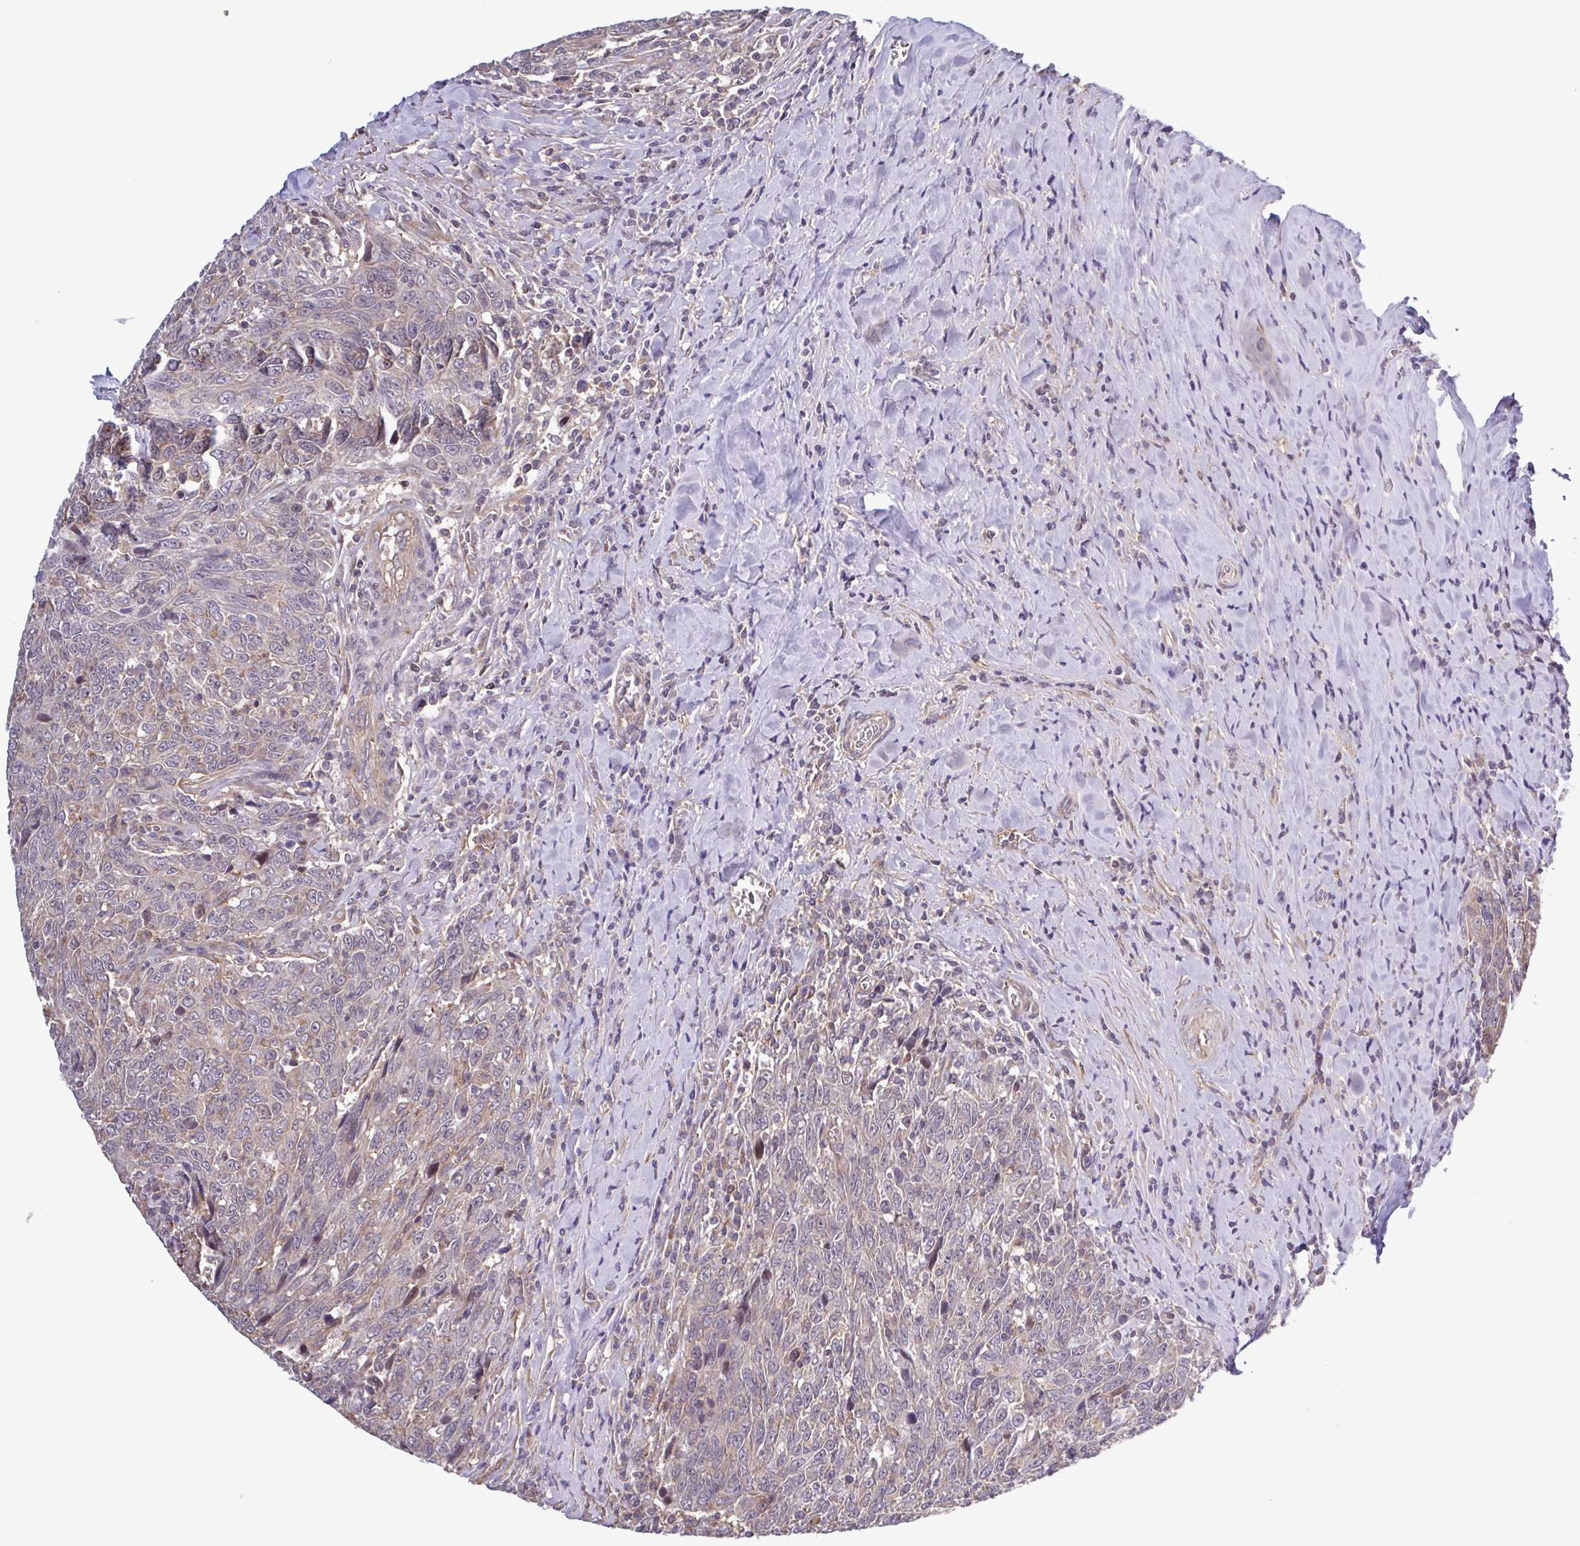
{"staining": {"intensity": "negative", "quantity": "none", "location": "none"}, "tissue": "breast cancer", "cell_type": "Tumor cells", "image_type": "cancer", "snomed": [{"axis": "morphology", "description": "Duct carcinoma"}, {"axis": "topography", "description": "Breast"}], "caption": "Tumor cells are negative for protein expression in human breast cancer.", "gene": "ZNF200", "patient": {"sex": "female", "age": 50}}